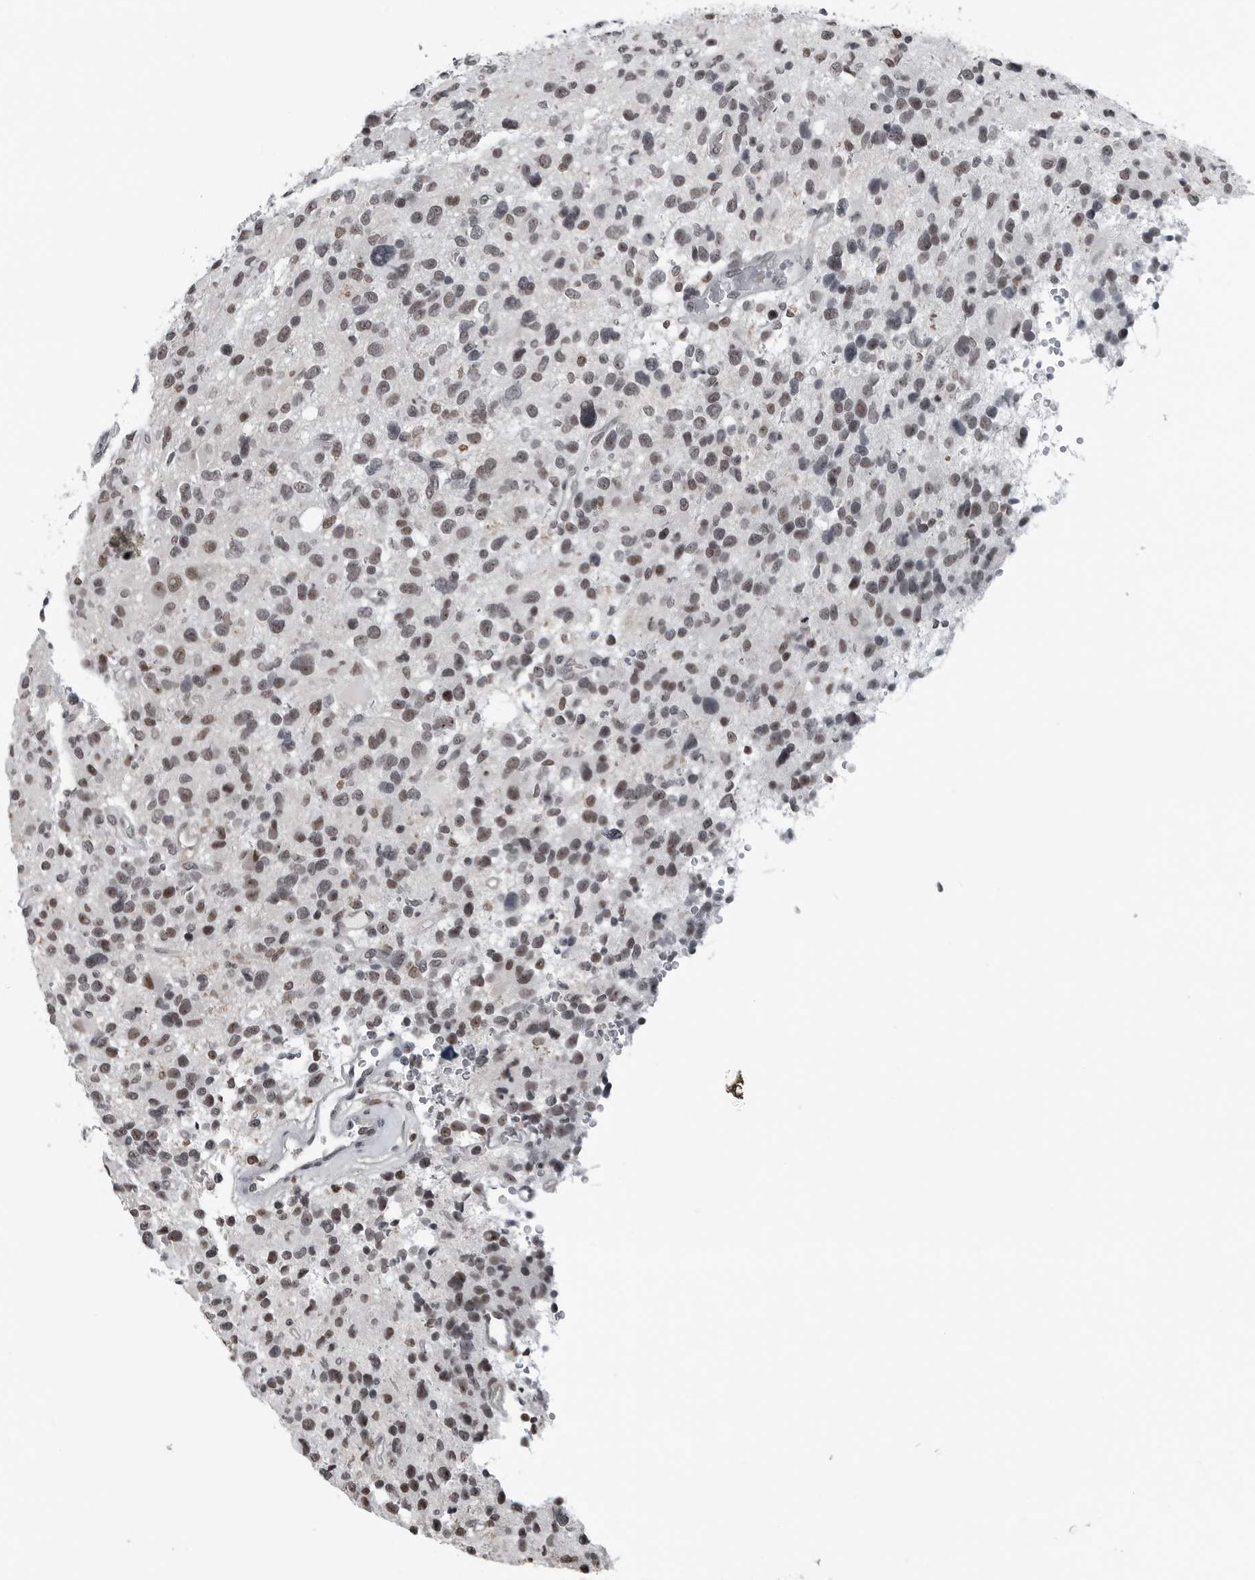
{"staining": {"intensity": "moderate", "quantity": "25%-75%", "location": "nuclear"}, "tissue": "glioma", "cell_type": "Tumor cells", "image_type": "cancer", "snomed": [{"axis": "morphology", "description": "Glioma, malignant, High grade"}, {"axis": "topography", "description": "Brain"}], "caption": "Human glioma stained with a protein marker shows moderate staining in tumor cells.", "gene": "AKR1A1", "patient": {"sex": "male", "age": 48}}